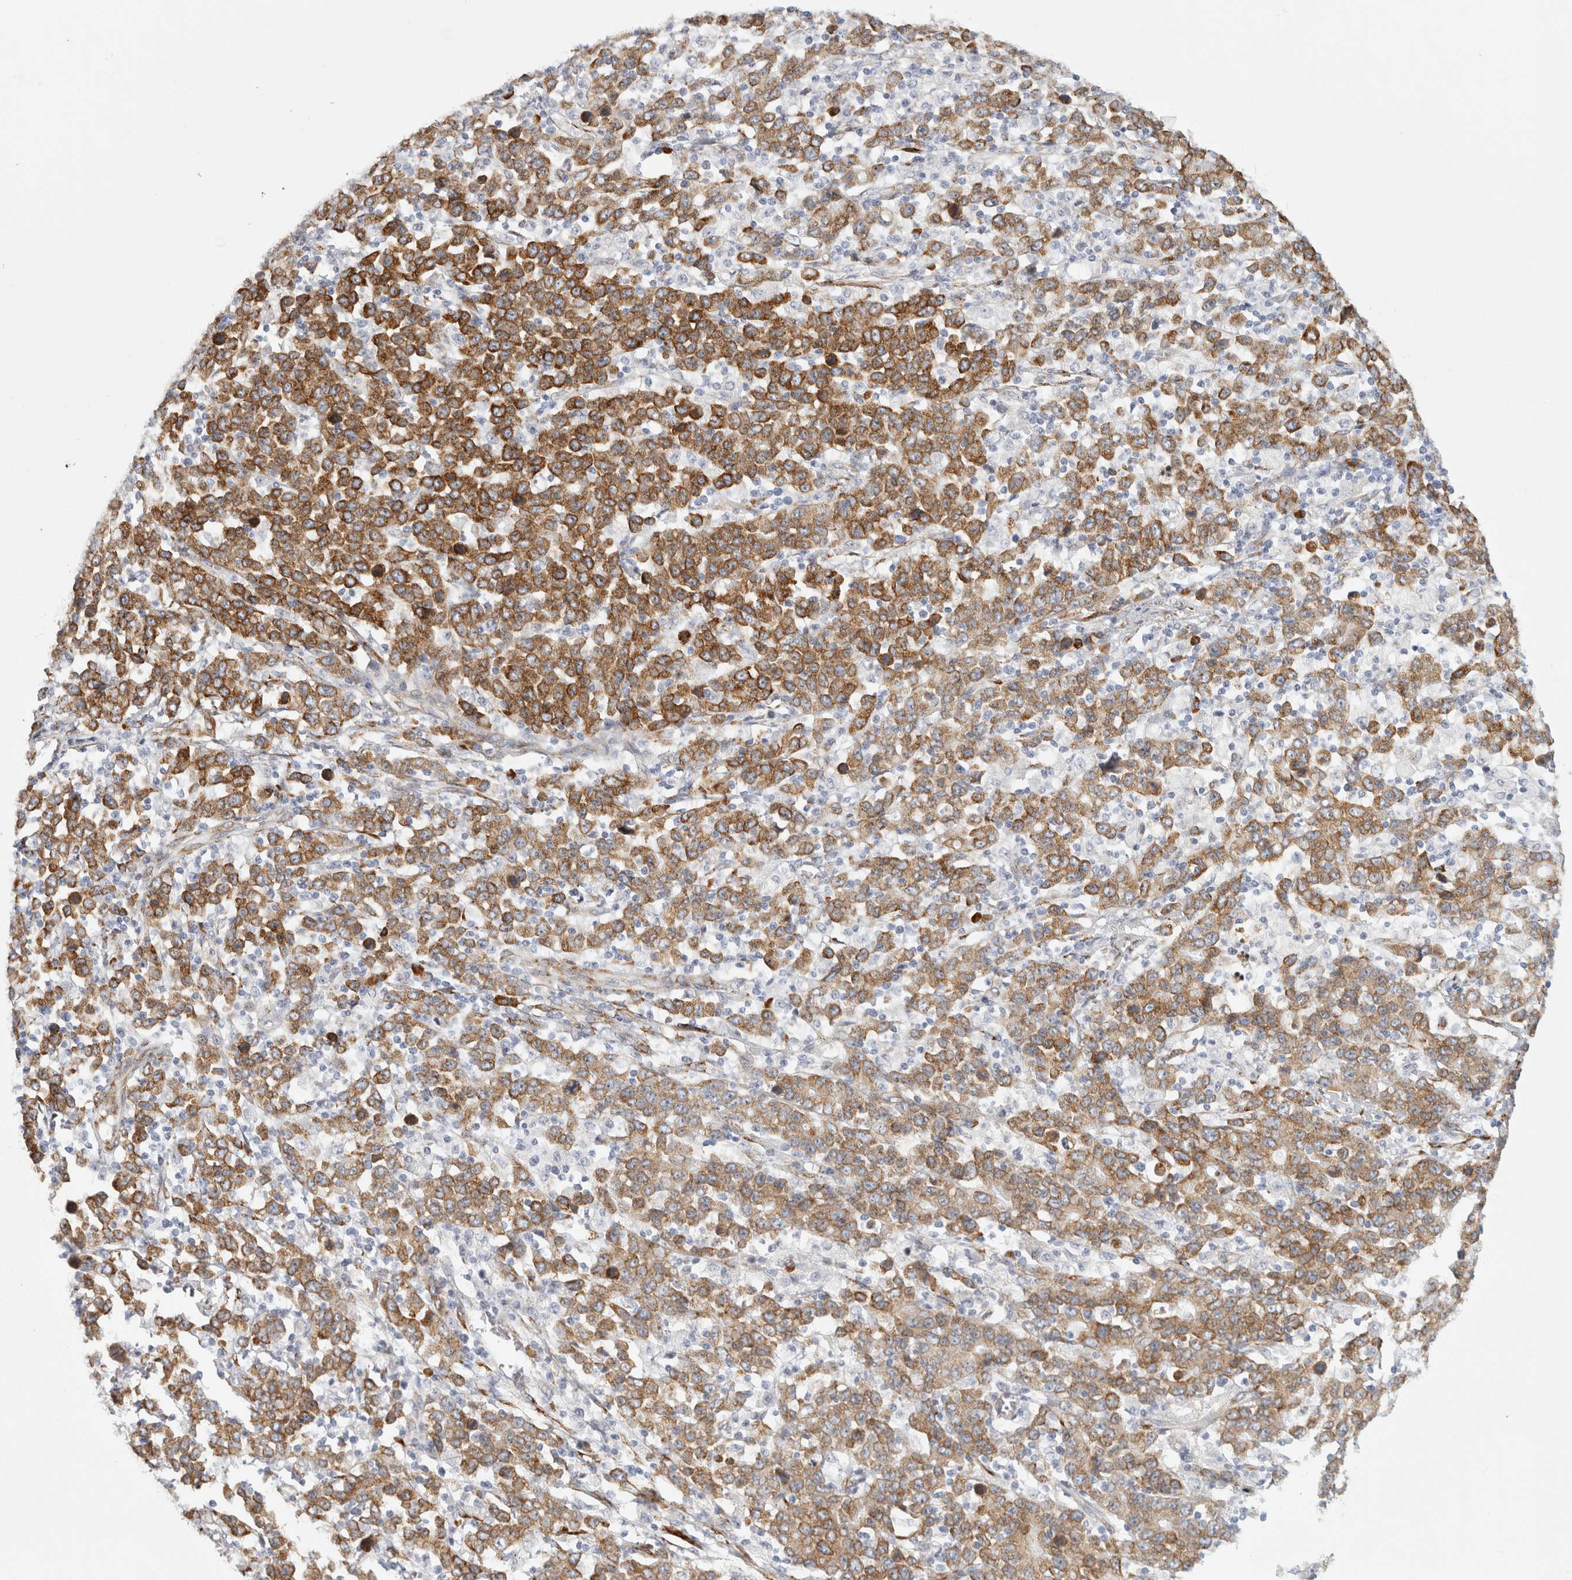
{"staining": {"intensity": "moderate", "quantity": ">75%", "location": "cytoplasmic/membranous"}, "tissue": "stomach cancer", "cell_type": "Tumor cells", "image_type": "cancer", "snomed": [{"axis": "morphology", "description": "Adenocarcinoma, NOS"}, {"axis": "topography", "description": "Stomach, upper"}], "caption": "Immunohistochemistry photomicrograph of neoplastic tissue: stomach adenocarcinoma stained using immunohistochemistry demonstrates medium levels of moderate protein expression localized specifically in the cytoplasmic/membranous of tumor cells, appearing as a cytoplasmic/membranous brown color.", "gene": "OSTN", "patient": {"sex": "male", "age": 69}}